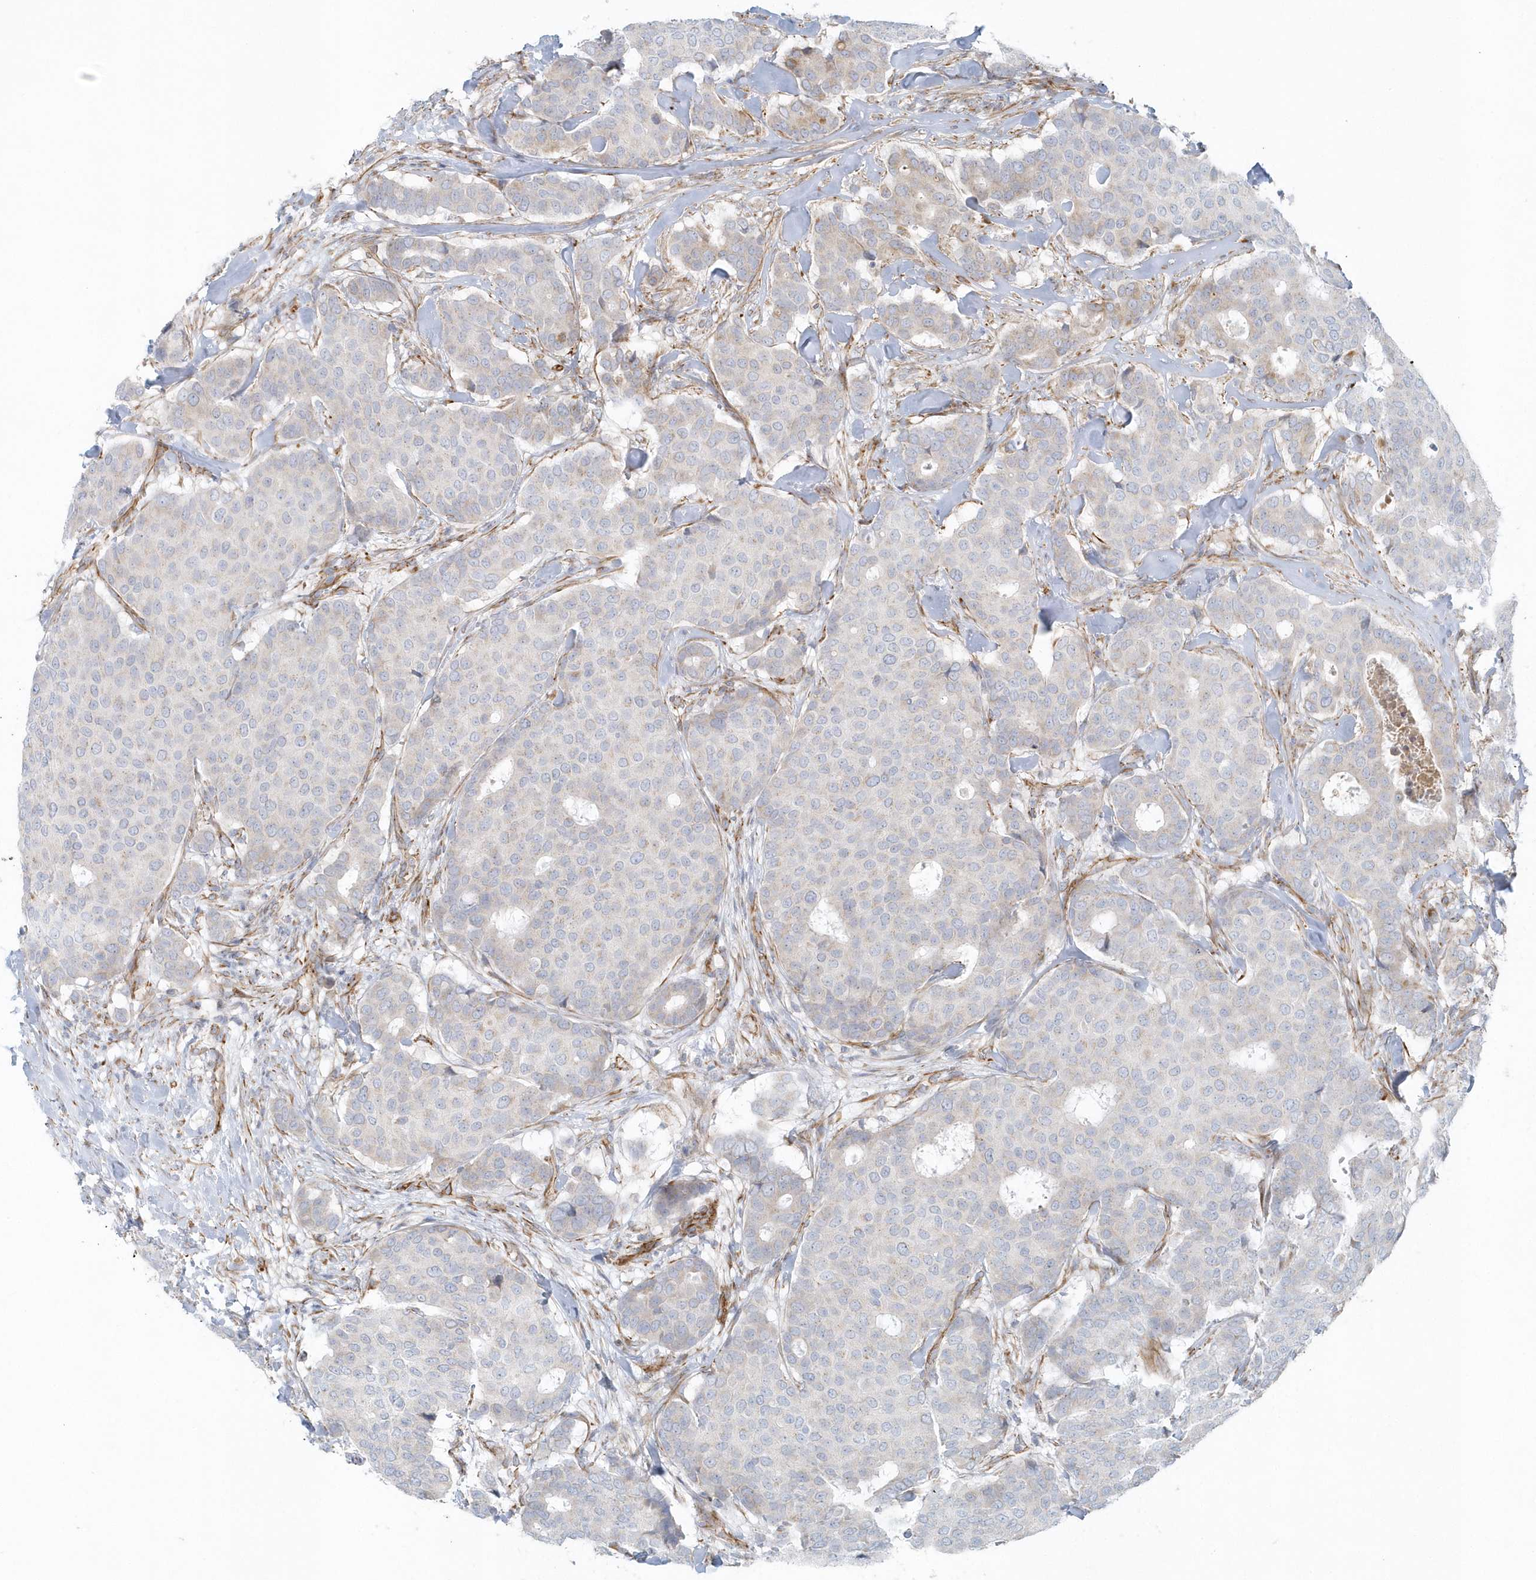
{"staining": {"intensity": "weak", "quantity": "<25%", "location": "cytoplasmic/membranous"}, "tissue": "breast cancer", "cell_type": "Tumor cells", "image_type": "cancer", "snomed": [{"axis": "morphology", "description": "Duct carcinoma"}, {"axis": "topography", "description": "Breast"}], "caption": "DAB (3,3'-diaminobenzidine) immunohistochemical staining of human intraductal carcinoma (breast) reveals no significant positivity in tumor cells.", "gene": "GPR152", "patient": {"sex": "female", "age": 75}}